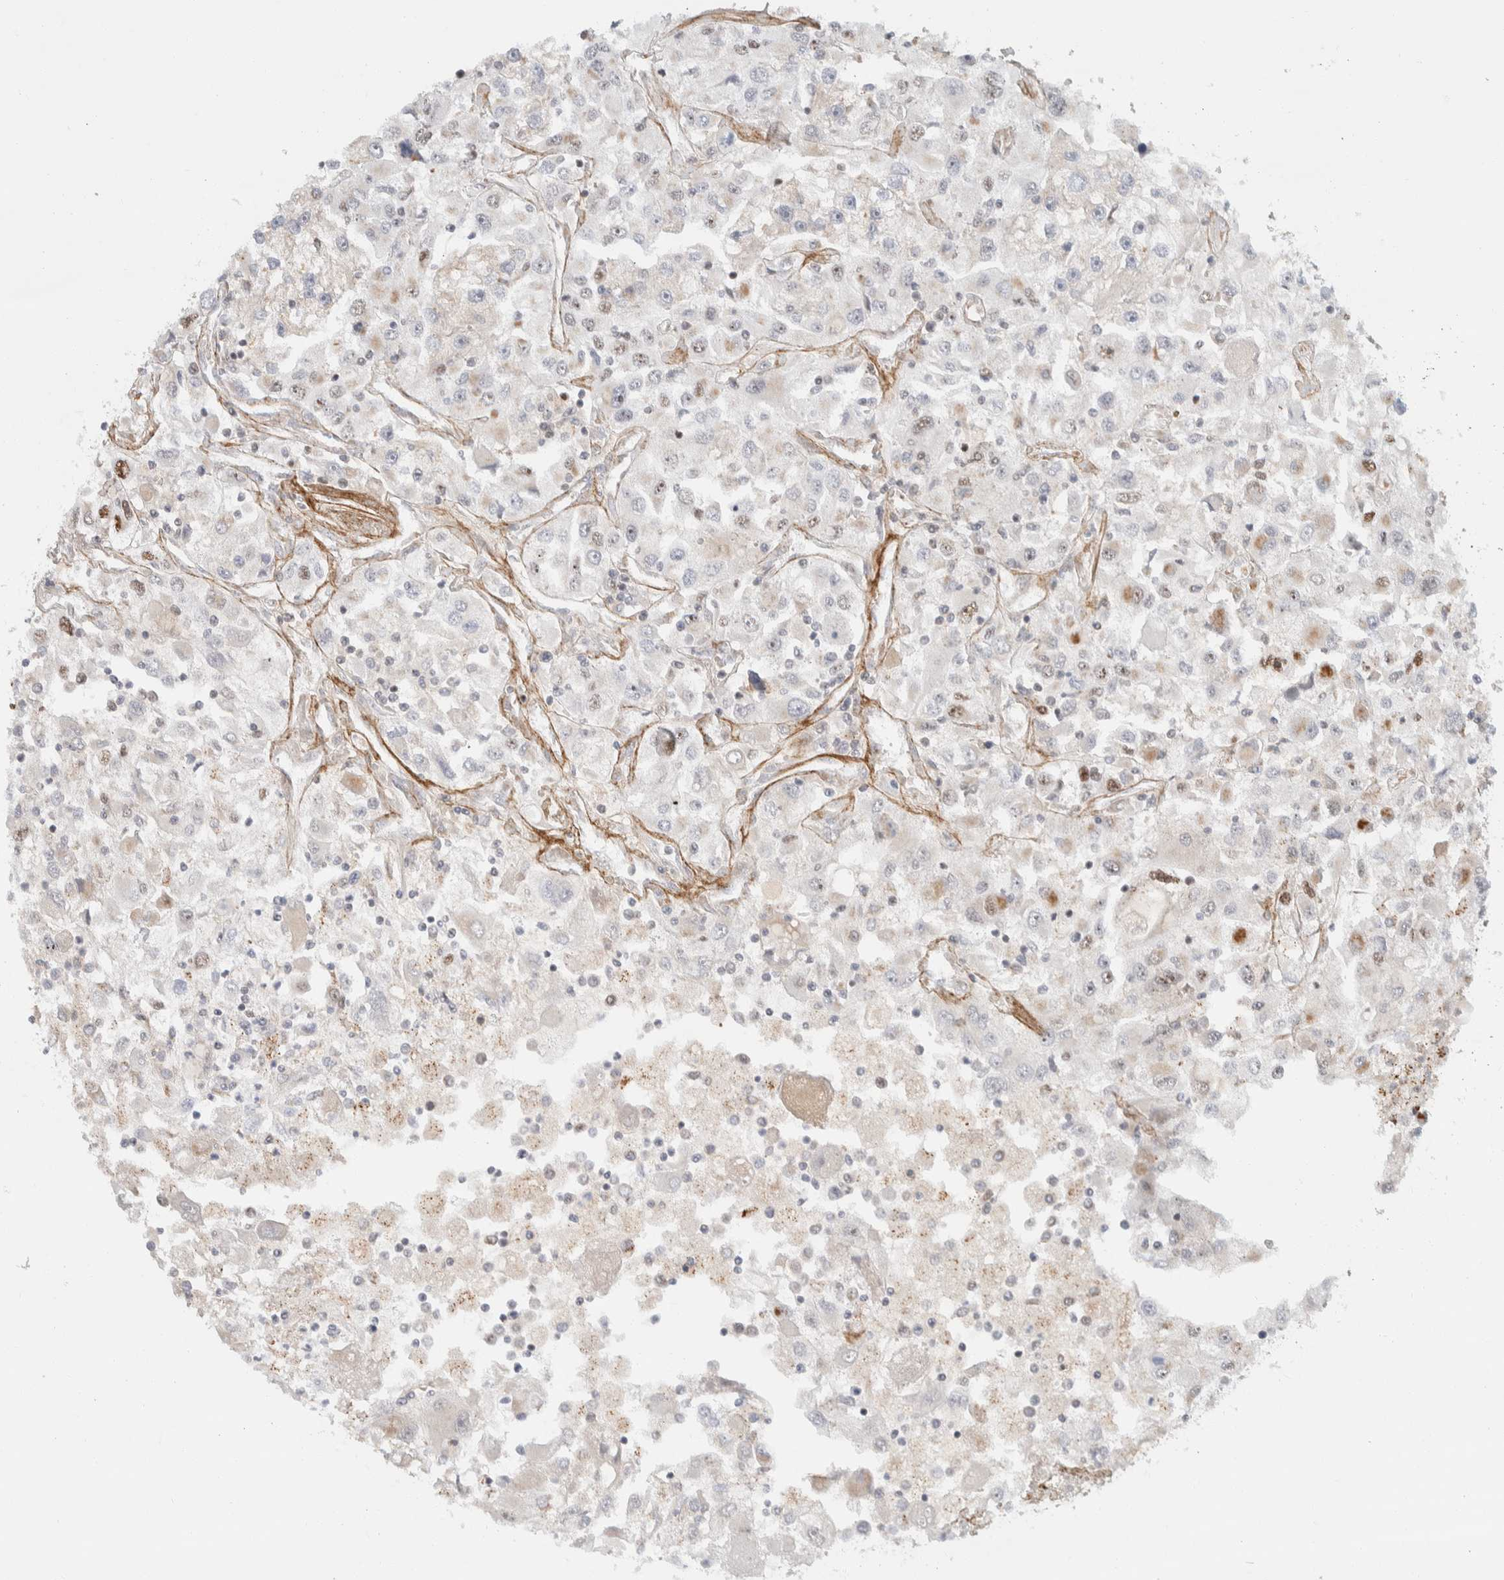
{"staining": {"intensity": "moderate", "quantity": "<25%", "location": "nuclear"}, "tissue": "renal cancer", "cell_type": "Tumor cells", "image_type": "cancer", "snomed": [{"axis": "morphology", "description": "Adenocarcinoma, NOS"}, {"axis": "topography", "description": "Kidney"}], "caption": "A photomicrograph of human renal cancer stained for a protein displays moderate nuclear brown staining in tumor cells. The staining was performed using DAB, with brown indicating positive protein expression. Nuclei are stained blue with hematoxylin.", "gene": "TSPAN32", "patient": {"sex": "female", "age": 52}}